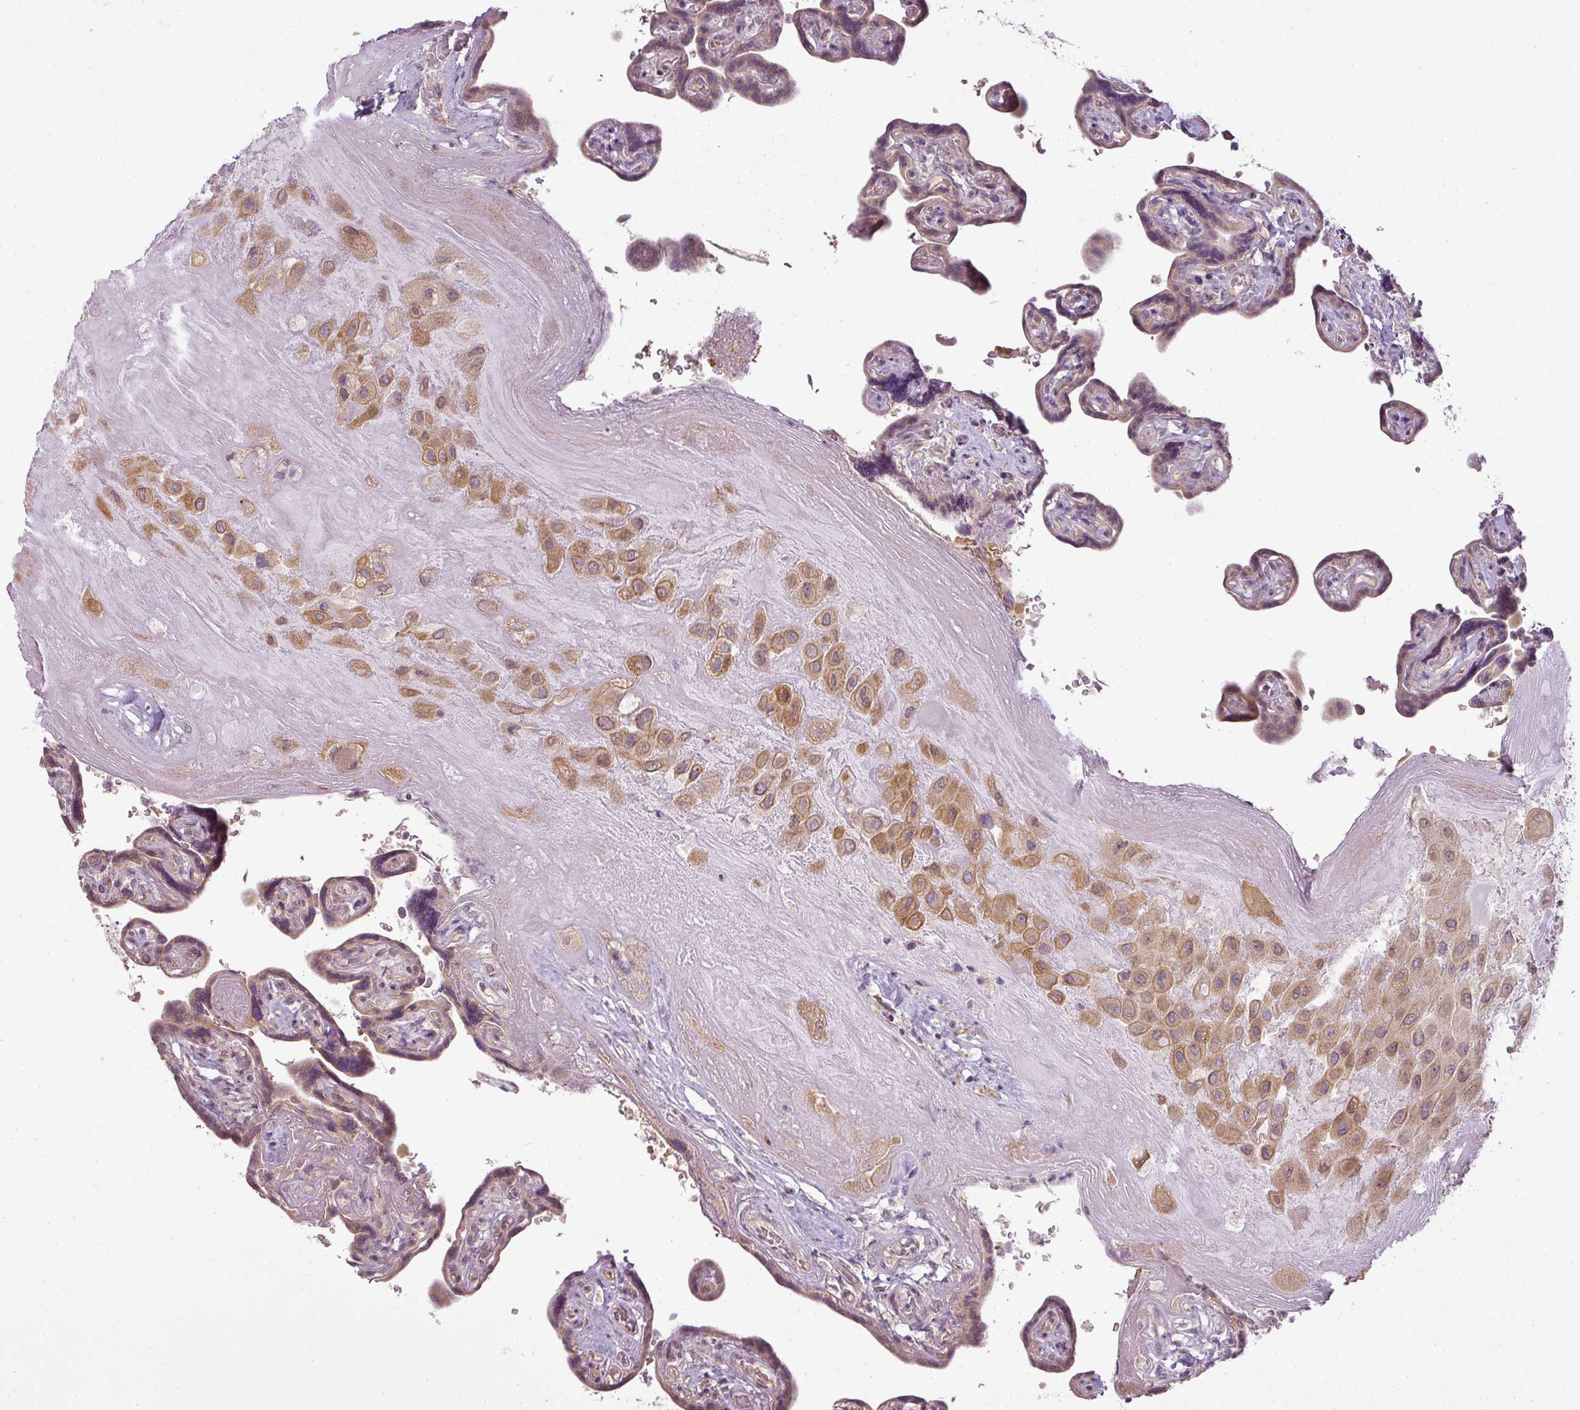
{"staining": {"intensity": "moderate", "quantity": ">75%", "location": "cytoplasmic/membranous"}, "tissue": "placenta", "cell_type": "Decidual cells", "image_type": "normal", "snomed": [{"axis": "morphology", "description": "Normal tissue, NOS"}, {"axis": "topography", "description": "Placenta"}], "caption": "Unremarkable placenta was stained to show a protein in brown. There is medium levels of moderate cytoplasmic/membranous expression in approximately >75% of decidual cells. (Brightfield microscopy of DAB IHC at high magnification).", "gene": "LY75", "patient": {"sex": "female", "age": 32}}